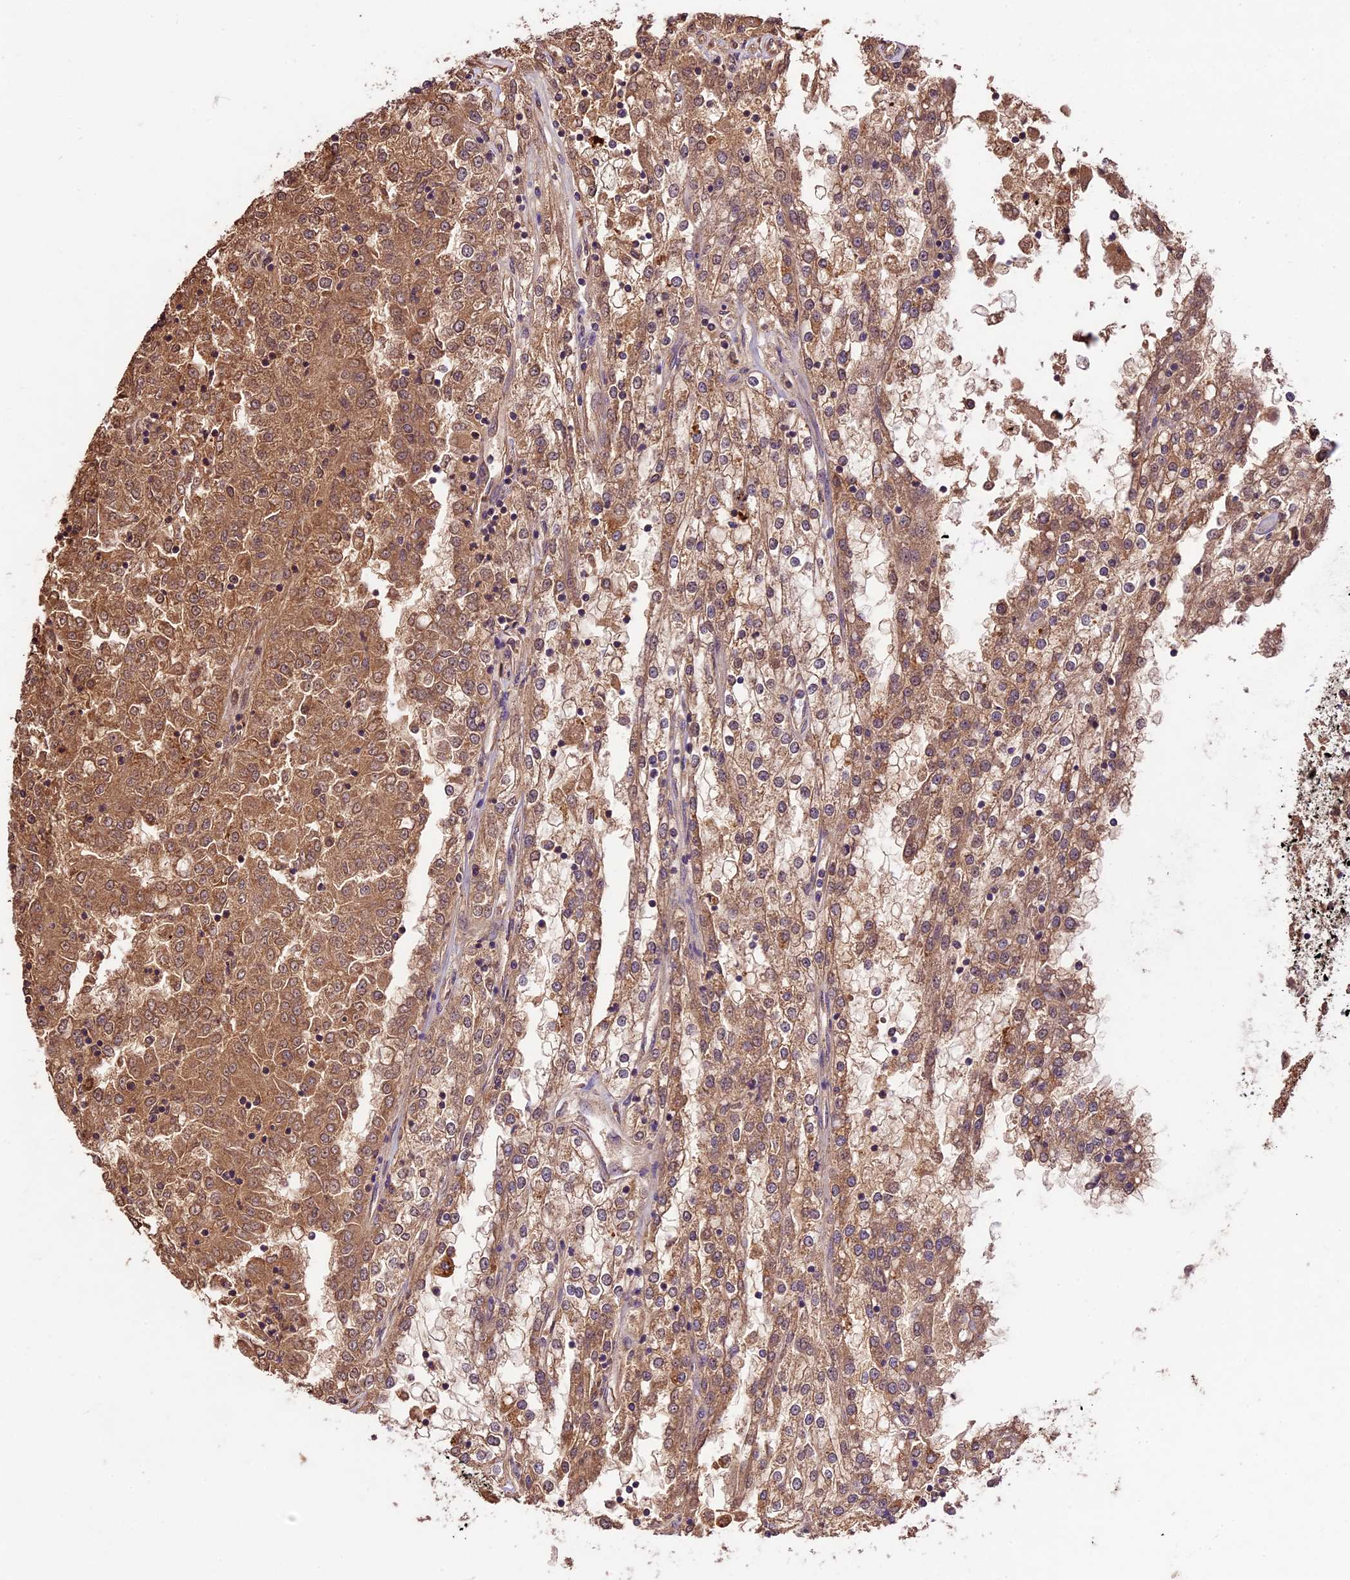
{"staining": {"intensity": "moderate", "quantity": ">75%", "location": "cytoplasmic/membranous"}, "tissue": "renal cancer", "cell_type": "Tumor cells", "image_type": "cancer", "snomed": [{"axis": "morphology", "description": "Adenocarcinoma, NOS"}, {"axis": "topography", "description": "Kidney"}], "caption": "Immunohistochemistry photomicrograph of human renal cancer stained for a protein (brown), which demonstrates medium levels of moderate cytoplasmic/membranous staining in approximately >75% of tumor cells.", "gene": "CRLF1", "patient": {"sex": "female", "age": 52}}